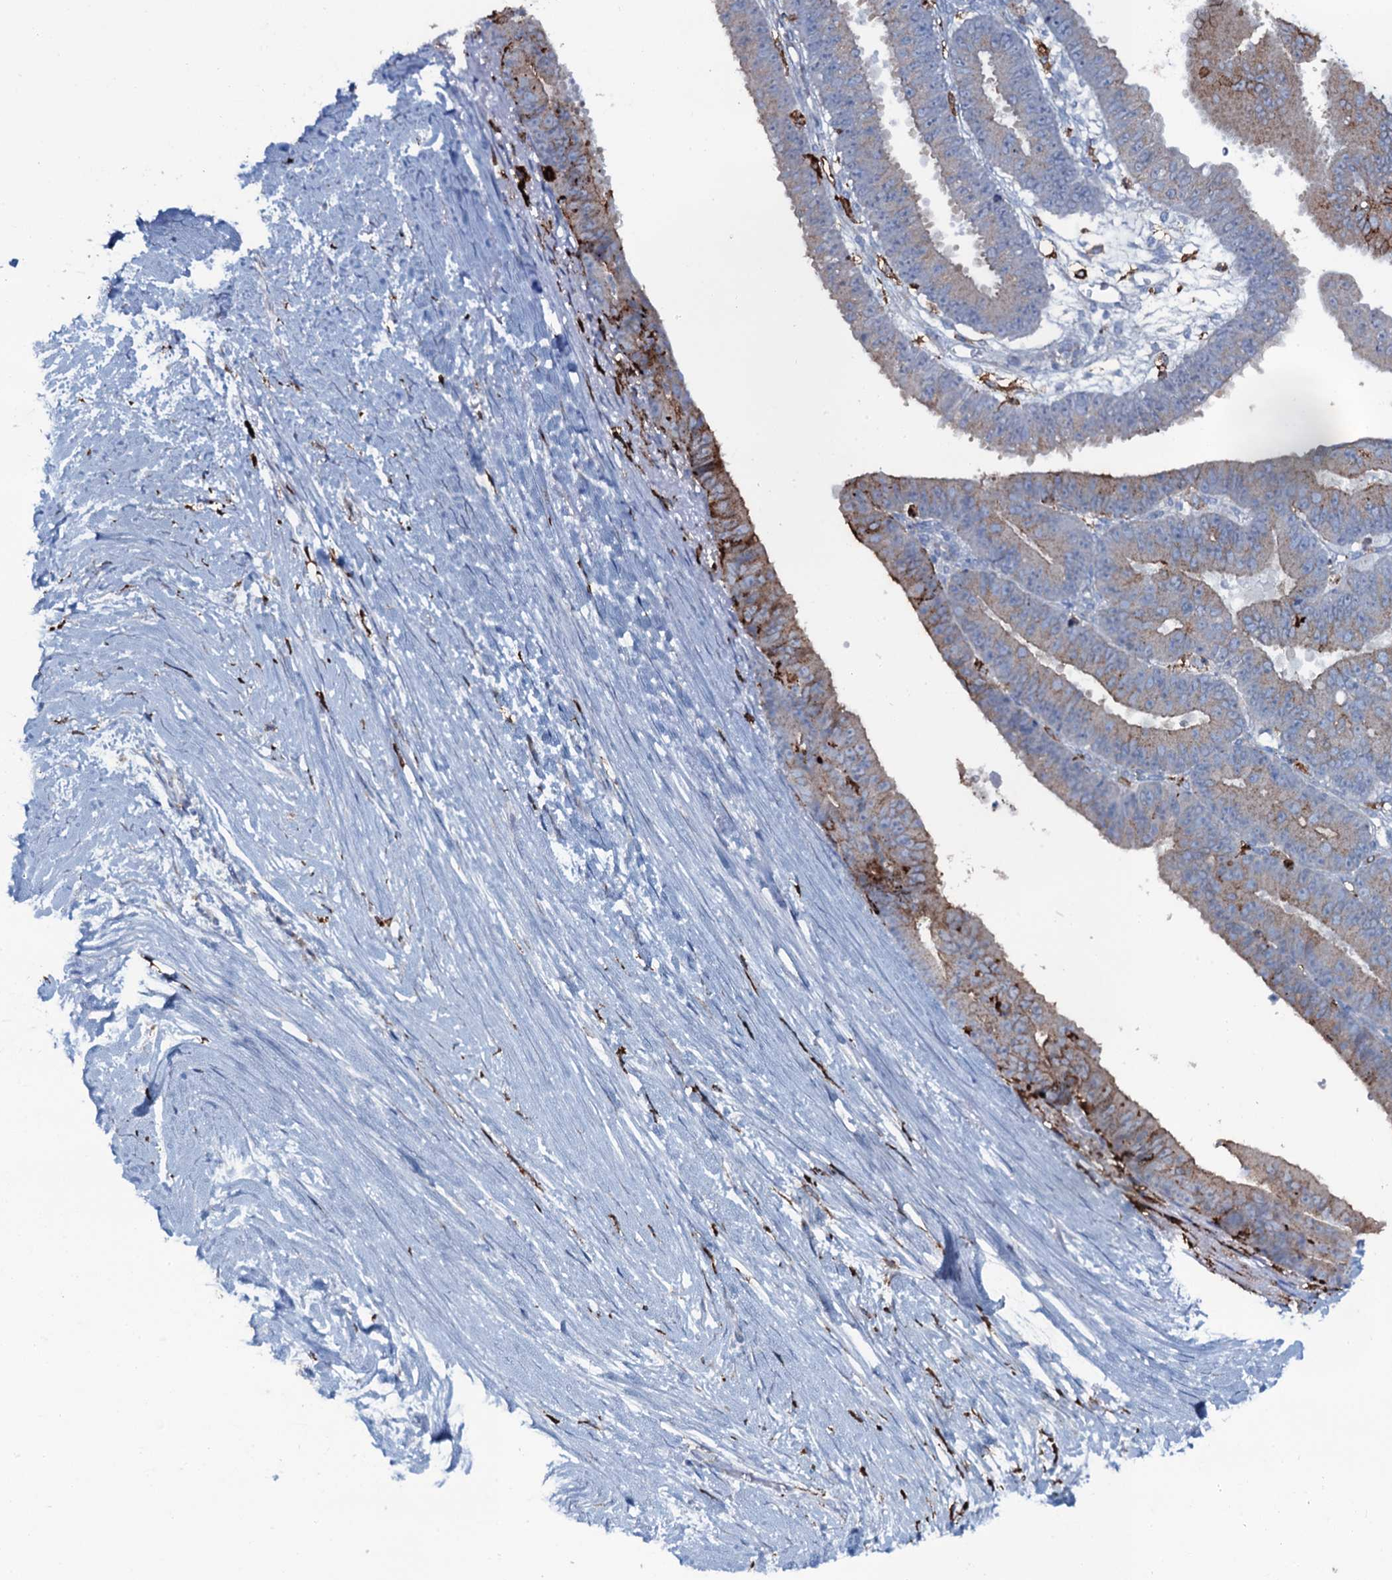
{"staining": {"intensity": "moderate", "quantity": "<25%", "location": "cytoplasmic/membranous"}, "tissue": "ovarian cancer", "cell_type": "Tumor cells", "image_type": "cancer", "snomed": [{"axis": "morphology", "description": "Carcinoma, endometroid"}, {"axis": "topography", "description": "Appendix"}, {"axis": "topography", "description": "Ovary"}], "caption": "There is low levels of moderate cytoplasmic/membranous positivity in tumor cells of ovarian cancer, as demonstrated by immunohistochemical staining (brown color).", "gene": "OSBPL2", "patient": {"sex": "female", "age": 42}}